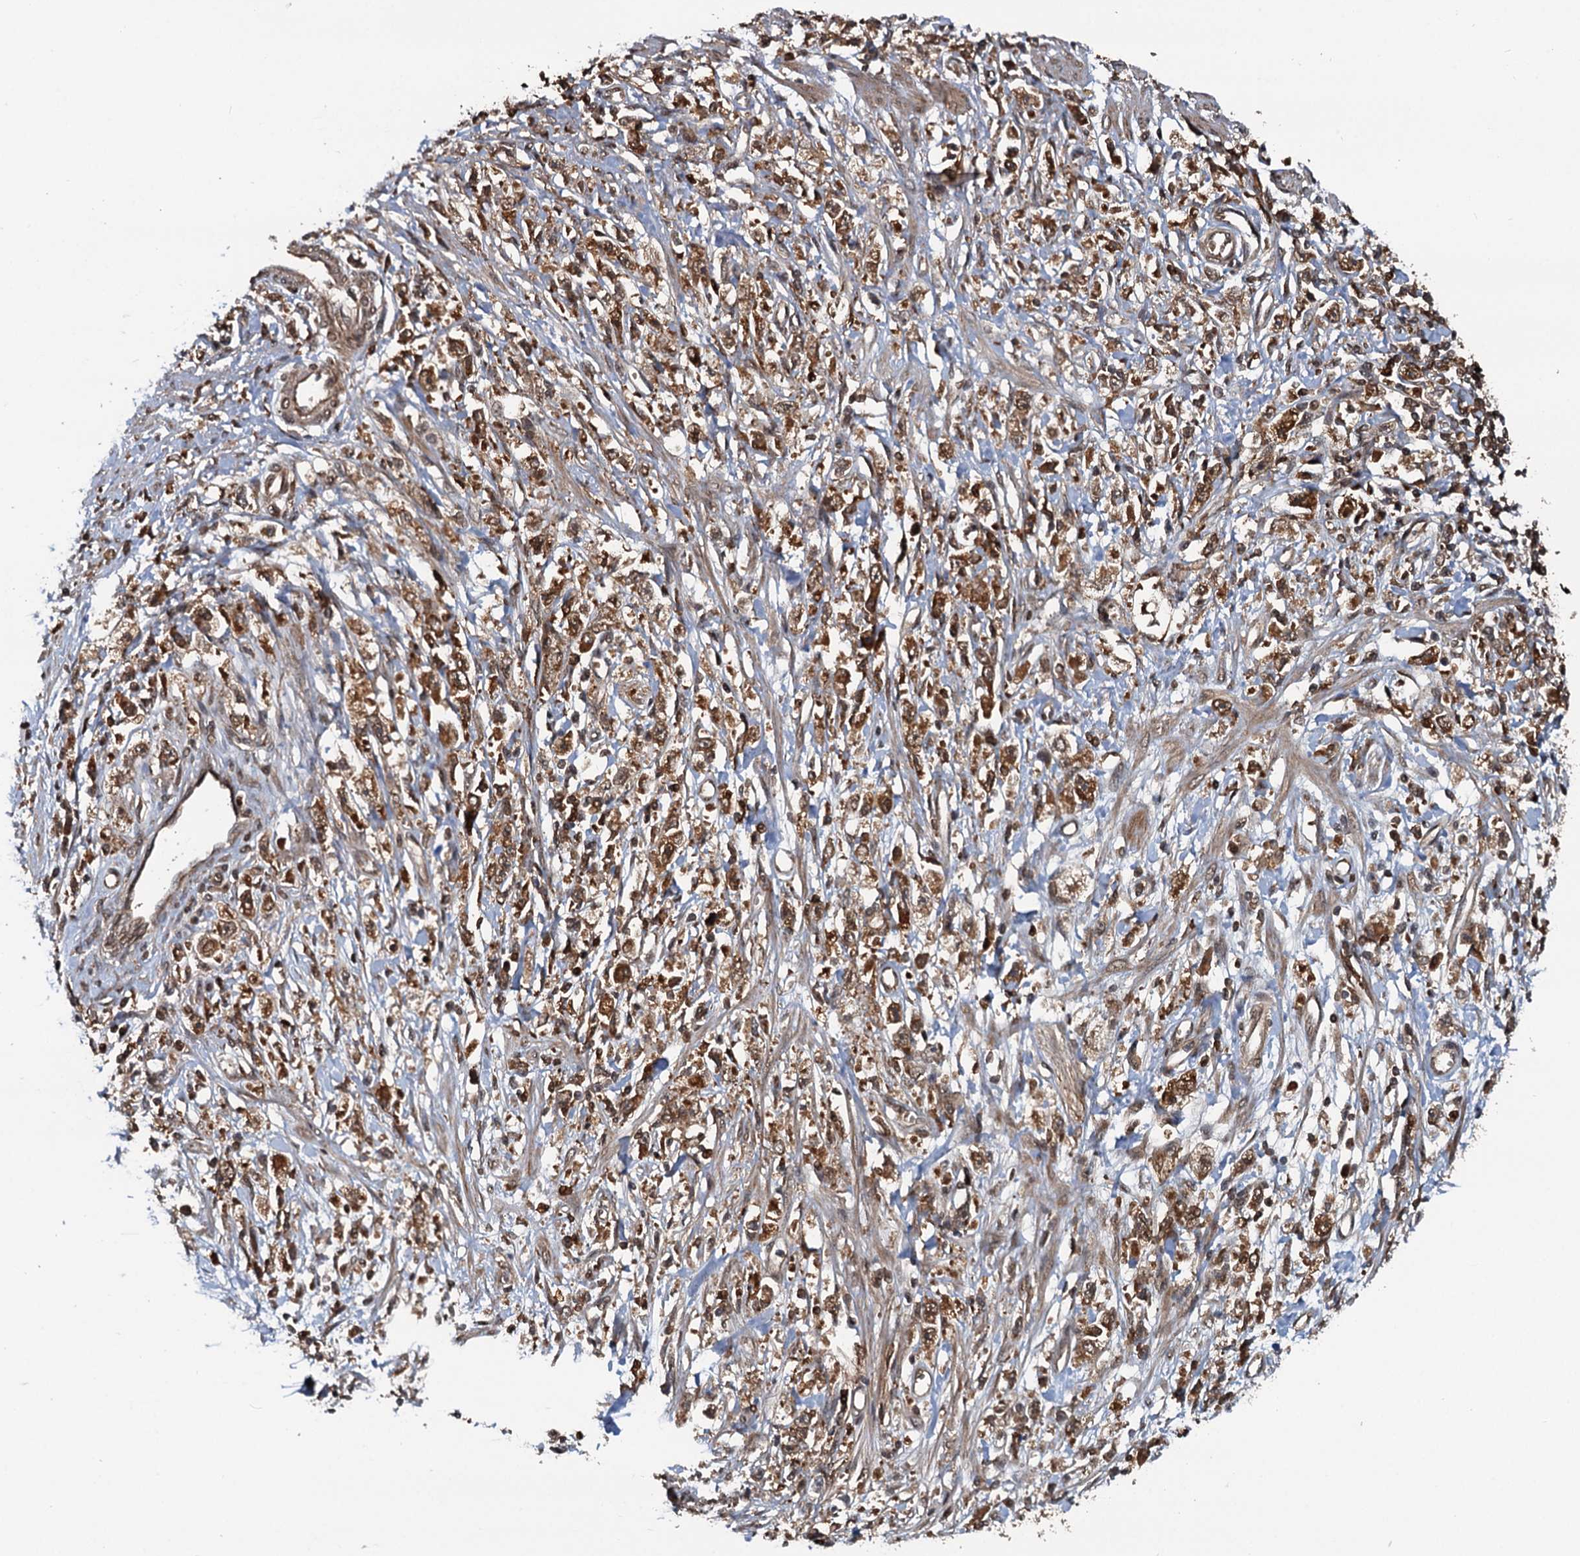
{"staining": {"intensity": "moderate", "quantity": ">75%", "location": "cytoplasmic/membranous"}, "tissue": "stomach cancer", "cell_type": "Tumor cells", "image_type": "cancer", "snomed": [{"axis": "morphology", "description": "Adenocarcinoma, NOS"}, {"axis": "topography", "description": "Stomach"}], "caption": "Immunohistochemical staining of human adenocarcinoma (stomach) exhibits moderate cytoplasmic/membranous protein staining in about >75% of tumor cells. Nuclei are stained in blue.", "gene": "STUB1", "patient": {"sex": "female", "age": 59}}